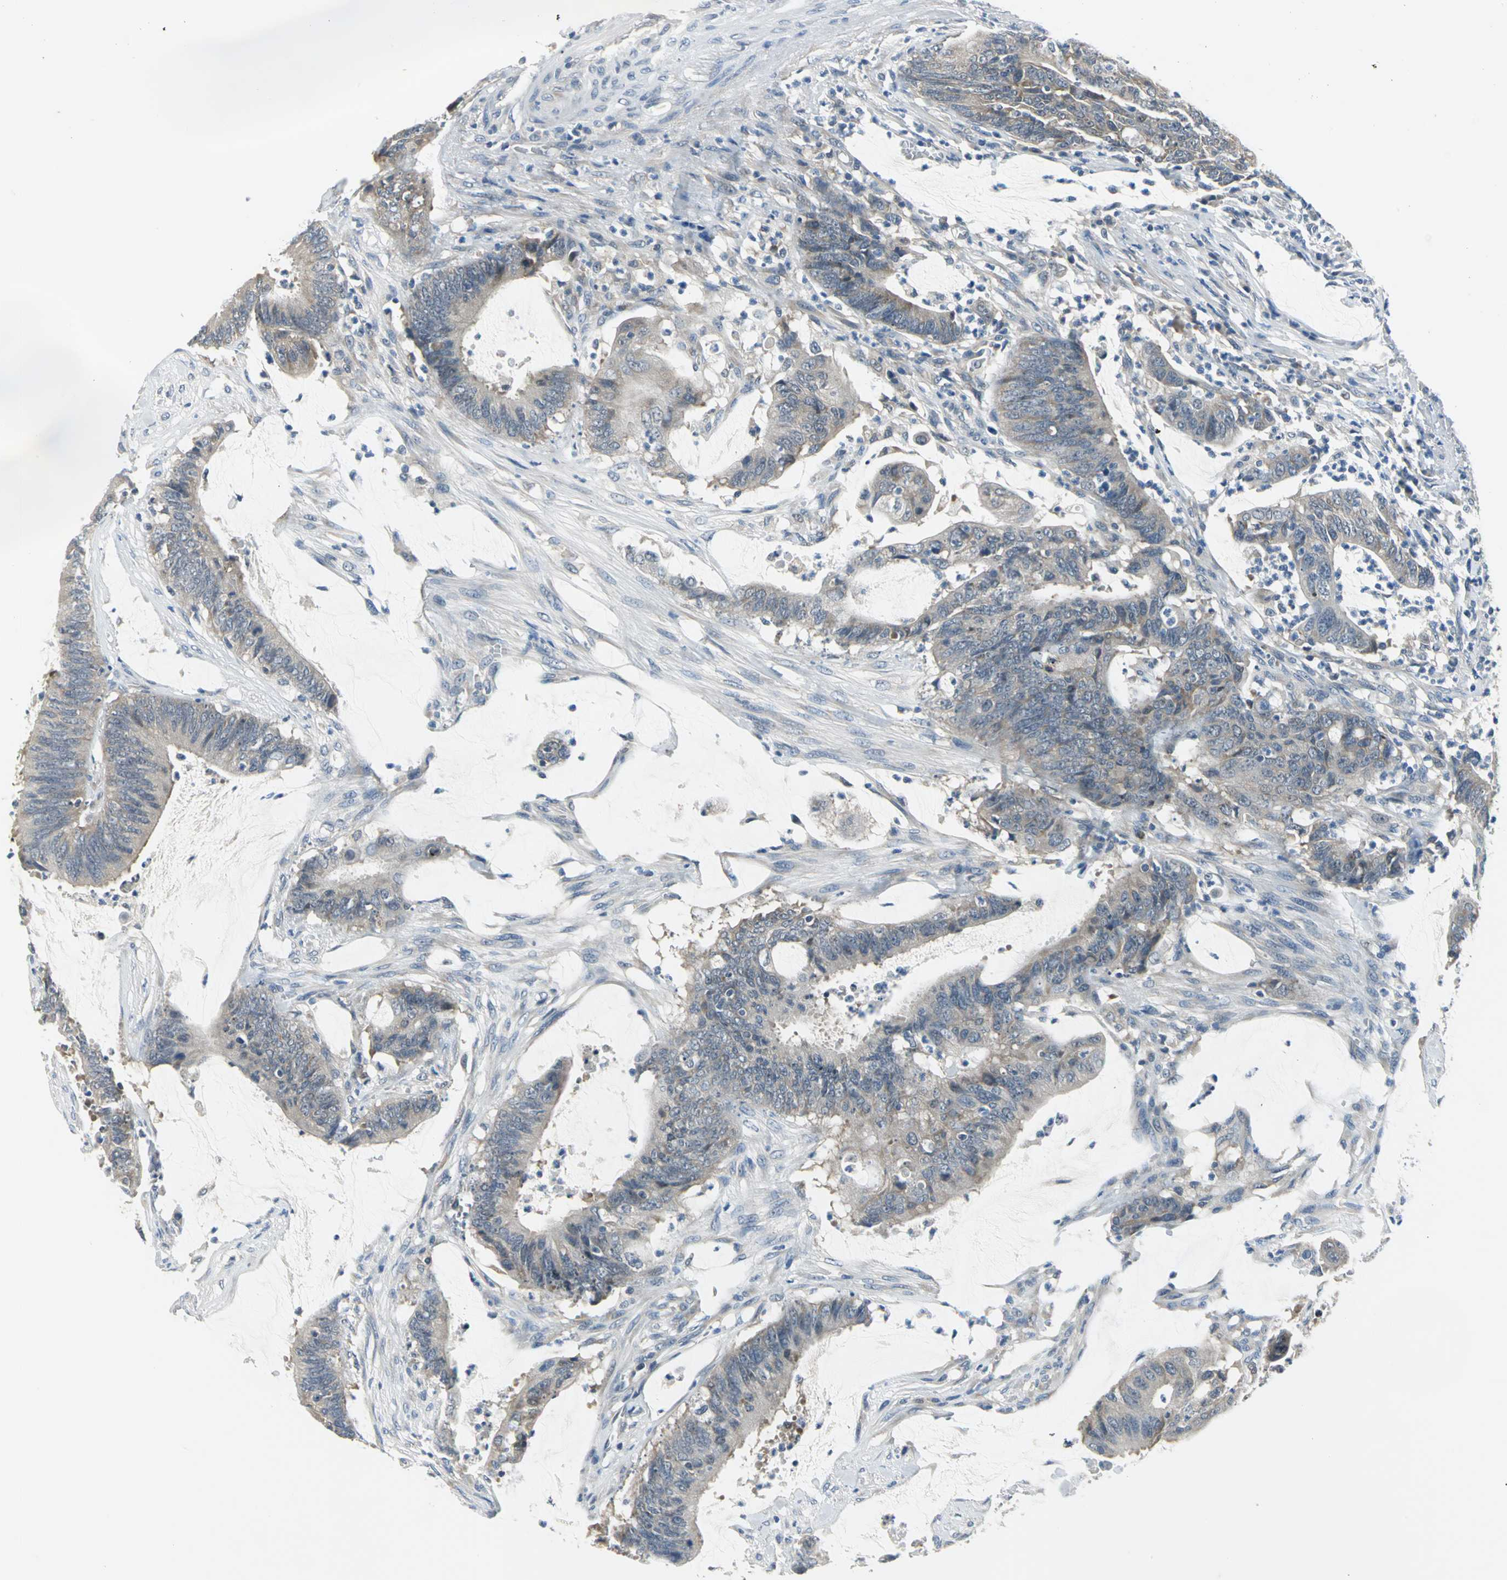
{"staining": {"intensity": "weak", "quantity": ">75%", "location": "cytoplasmic/membranous"}, "tissue": "colorectal cancer", "cell_type": "Tumor cells", "image_type": "cancer", "snomed": [{"axis": "morphology", "description": "Adenocarcinoma, NOS"}, {"axis": "topography", "description": "Rectum"}], "caption": "Colorectal adenocarcinoma stained with a protein marker reveals weak staining in tumor cells.", "gene": "ZNF415", "patient": {"sex": "female", "age": 66}}